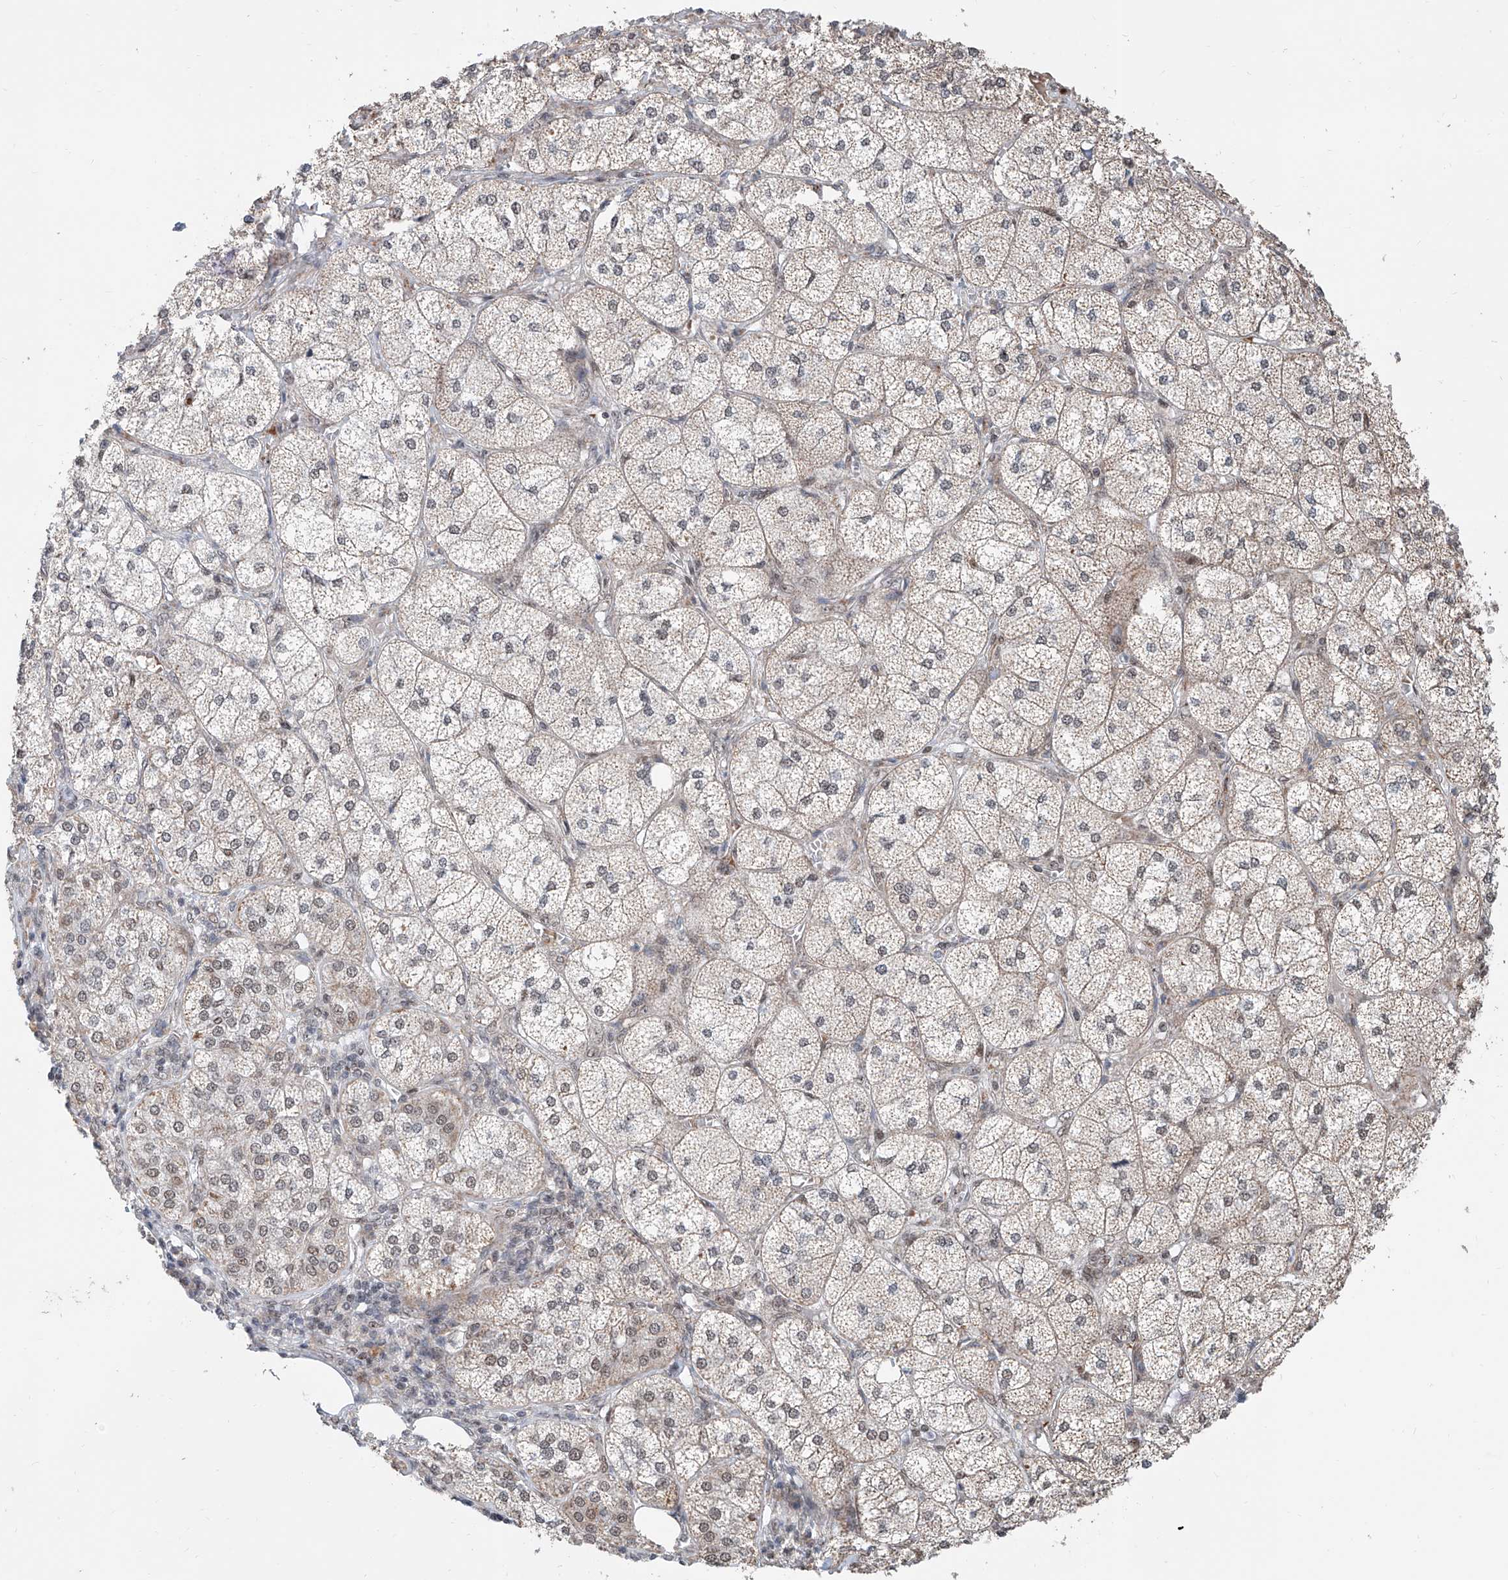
{"staining": {"intensity": "strong", "quantity": "25%-75%", "location": "cytoplasmic/membranous"}, "tissue": "adrenal gland", "cell_type": "Glandular cells", "image_type": "normal", "snomed": [{"axis": "morphology", "description": "Normal tissue, NOS"}, {"axis": "topography", "description": "Adrenal gland"}], "caption": "Immunohistochemistry (IHC) of unremarkable adrenal gland exhibits high levels of strong cytoplasmic/membranous staining in about 25%-75% of glandular cells. The staining was performed using DAB (3,3'-diaminobenzidine), with brown indicating positive protein expression. Nuclei are stained blue with hematoxylin.", "gene": "SDE2", "patient": {"sex": "female", "age": 61}}